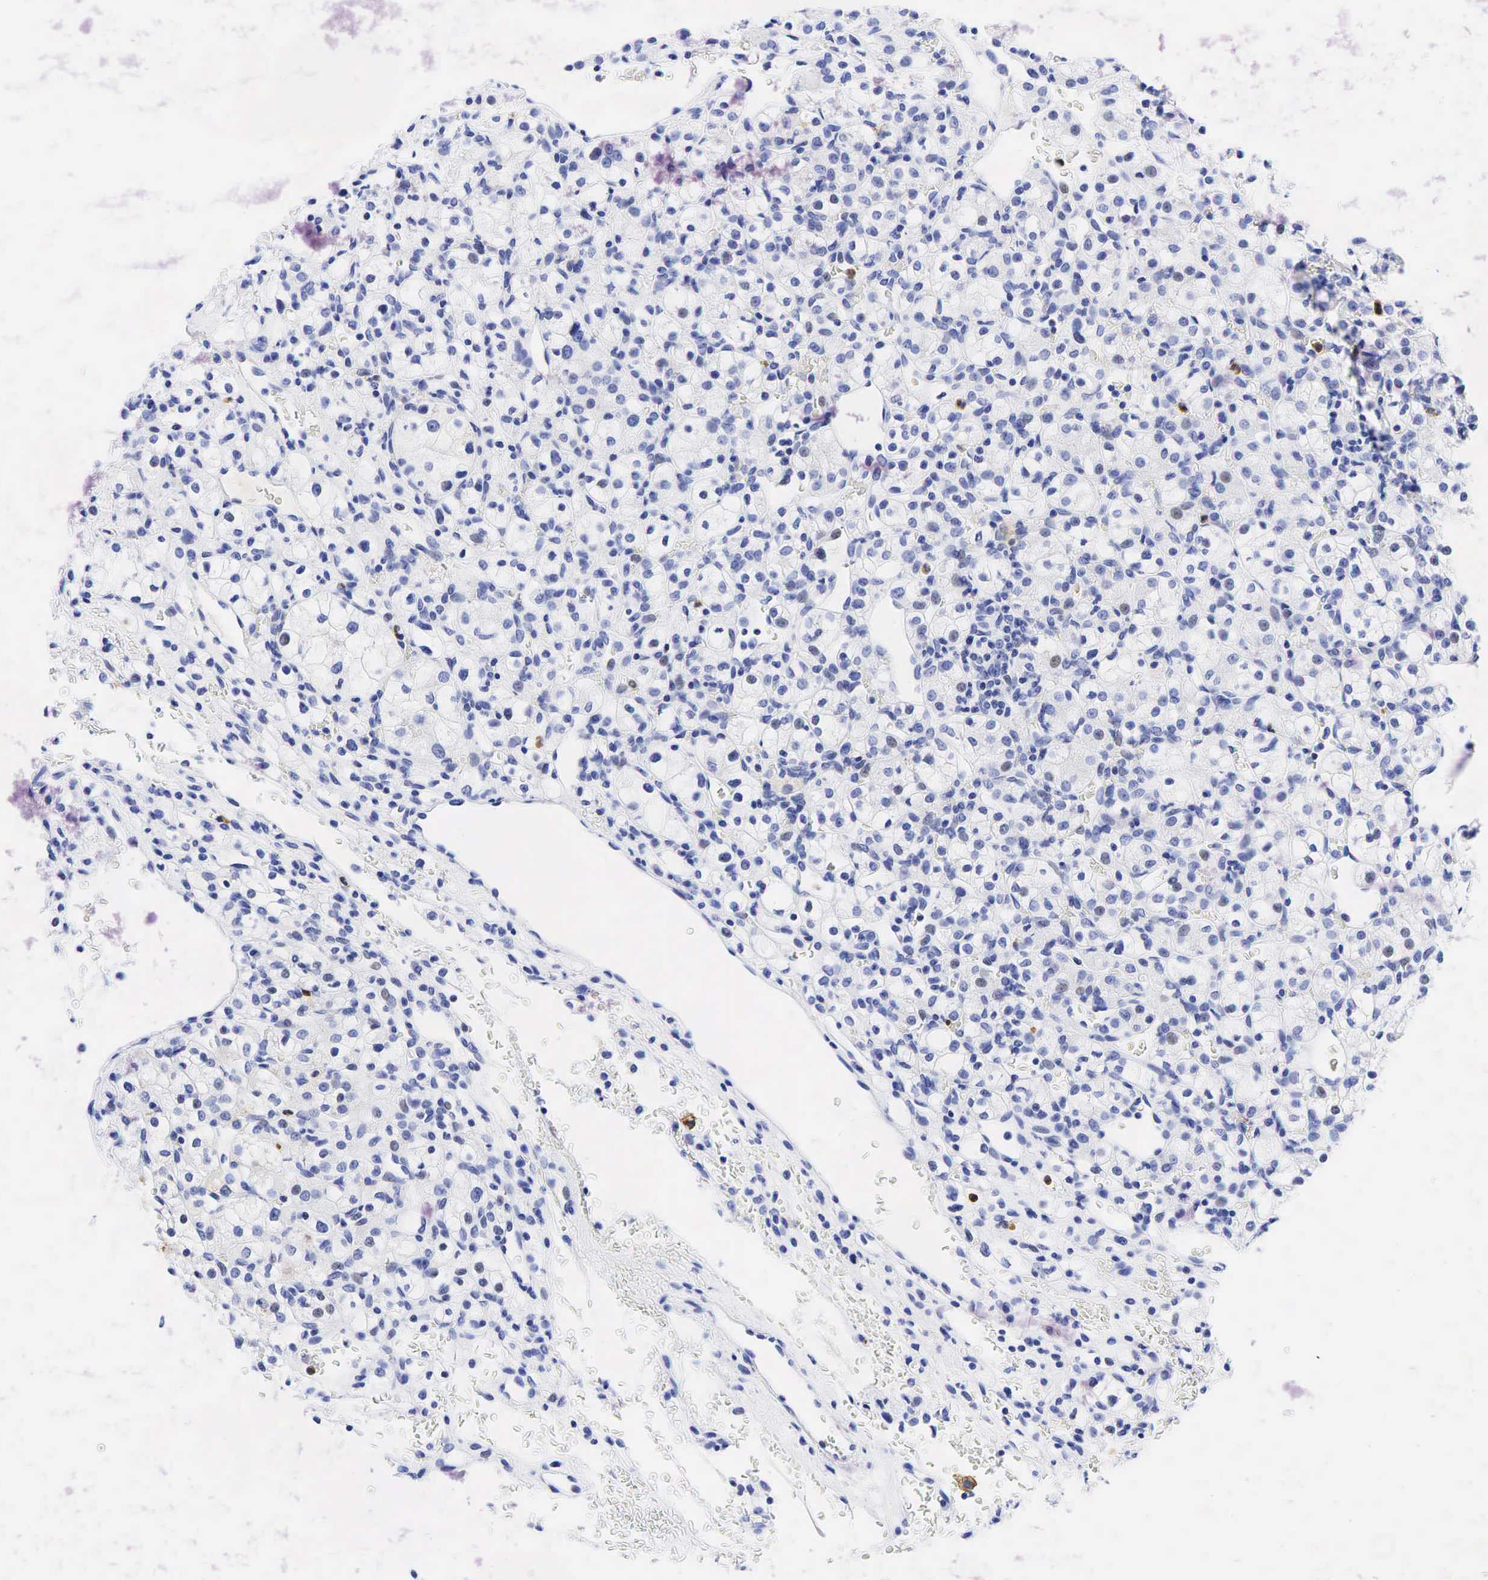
{"staining": {"intensity": "weak", "quantity": "<25%", "location": "nuclear"}, "tissue": "renal cancer", "cell_type": "Tumor cells", "image_type": "cancer", "snomed": [{"axis": "morphology", "description": "Adenocarcinoma, NOS"}, {"axis": "topography", "description": "Kidney"}], "caption": "There is no significant positivity in tumor cells of renal cancer.", "gene": "FUT4", "patient": {"sex": "female", "age": 62}}